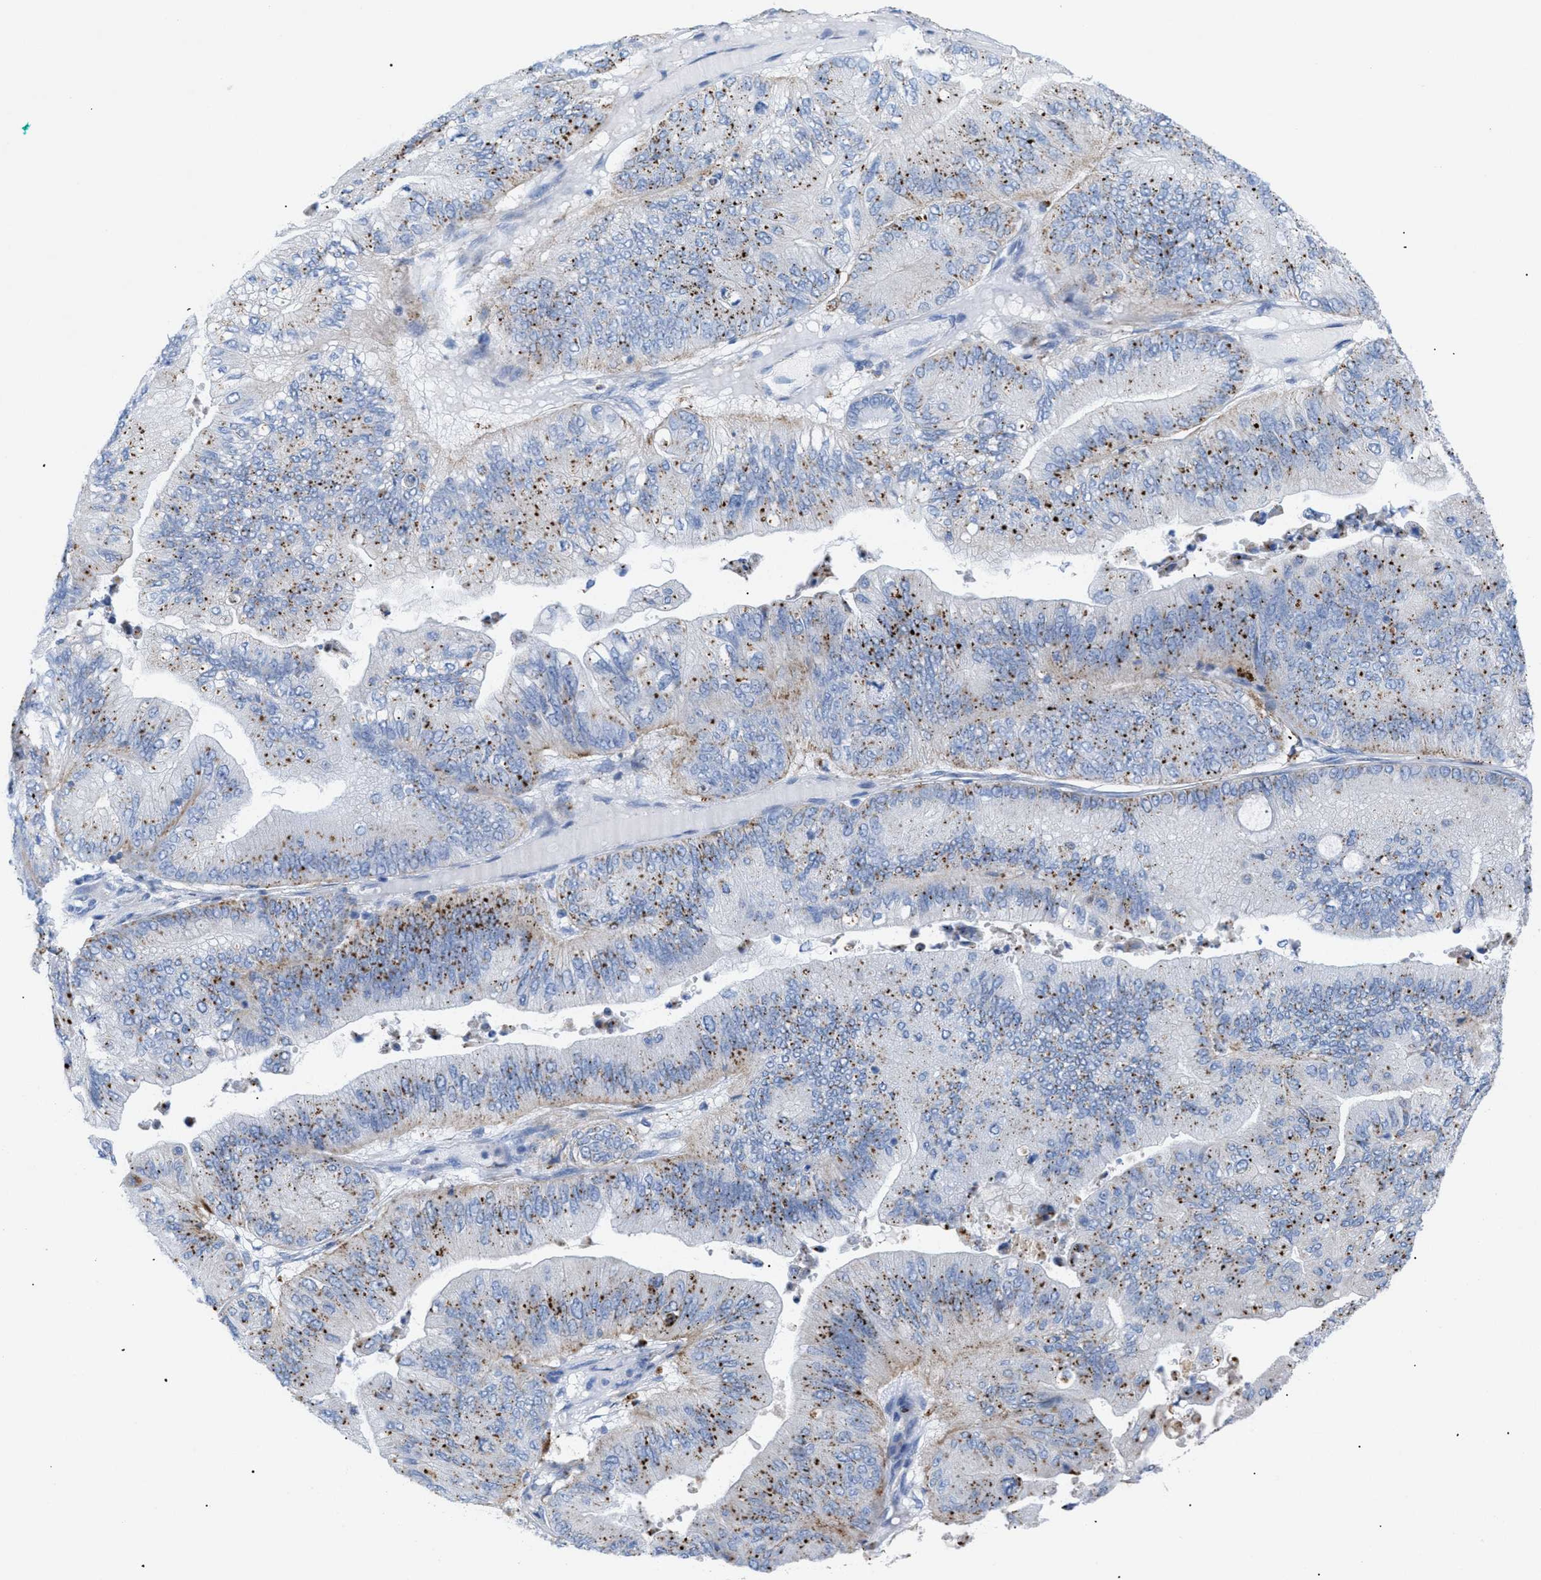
{"staining": {"intensity": "strong", "quantity": ">75%", "location": "cytoplasmic/membranous"}, "tissue": "ovarian cancer", "cell_type": "Tumor cells", "image_type": "cancer", "snomed": [{"axis": "morphology", "description": "Cystadenocarcinoma, mucinous, NOS"}, {"axis": "topography", "description": "Ovary"}], "caption": "Ovarian cancer (mucinous cystadenocarcinoma) was stained to show a protein in brown. There is high levels of strong cytoplasmic/membranous staining in approximately >75% of tumor cells.", "gene": "DRAM2", "patient": {"sex": "female", "age": 61}}